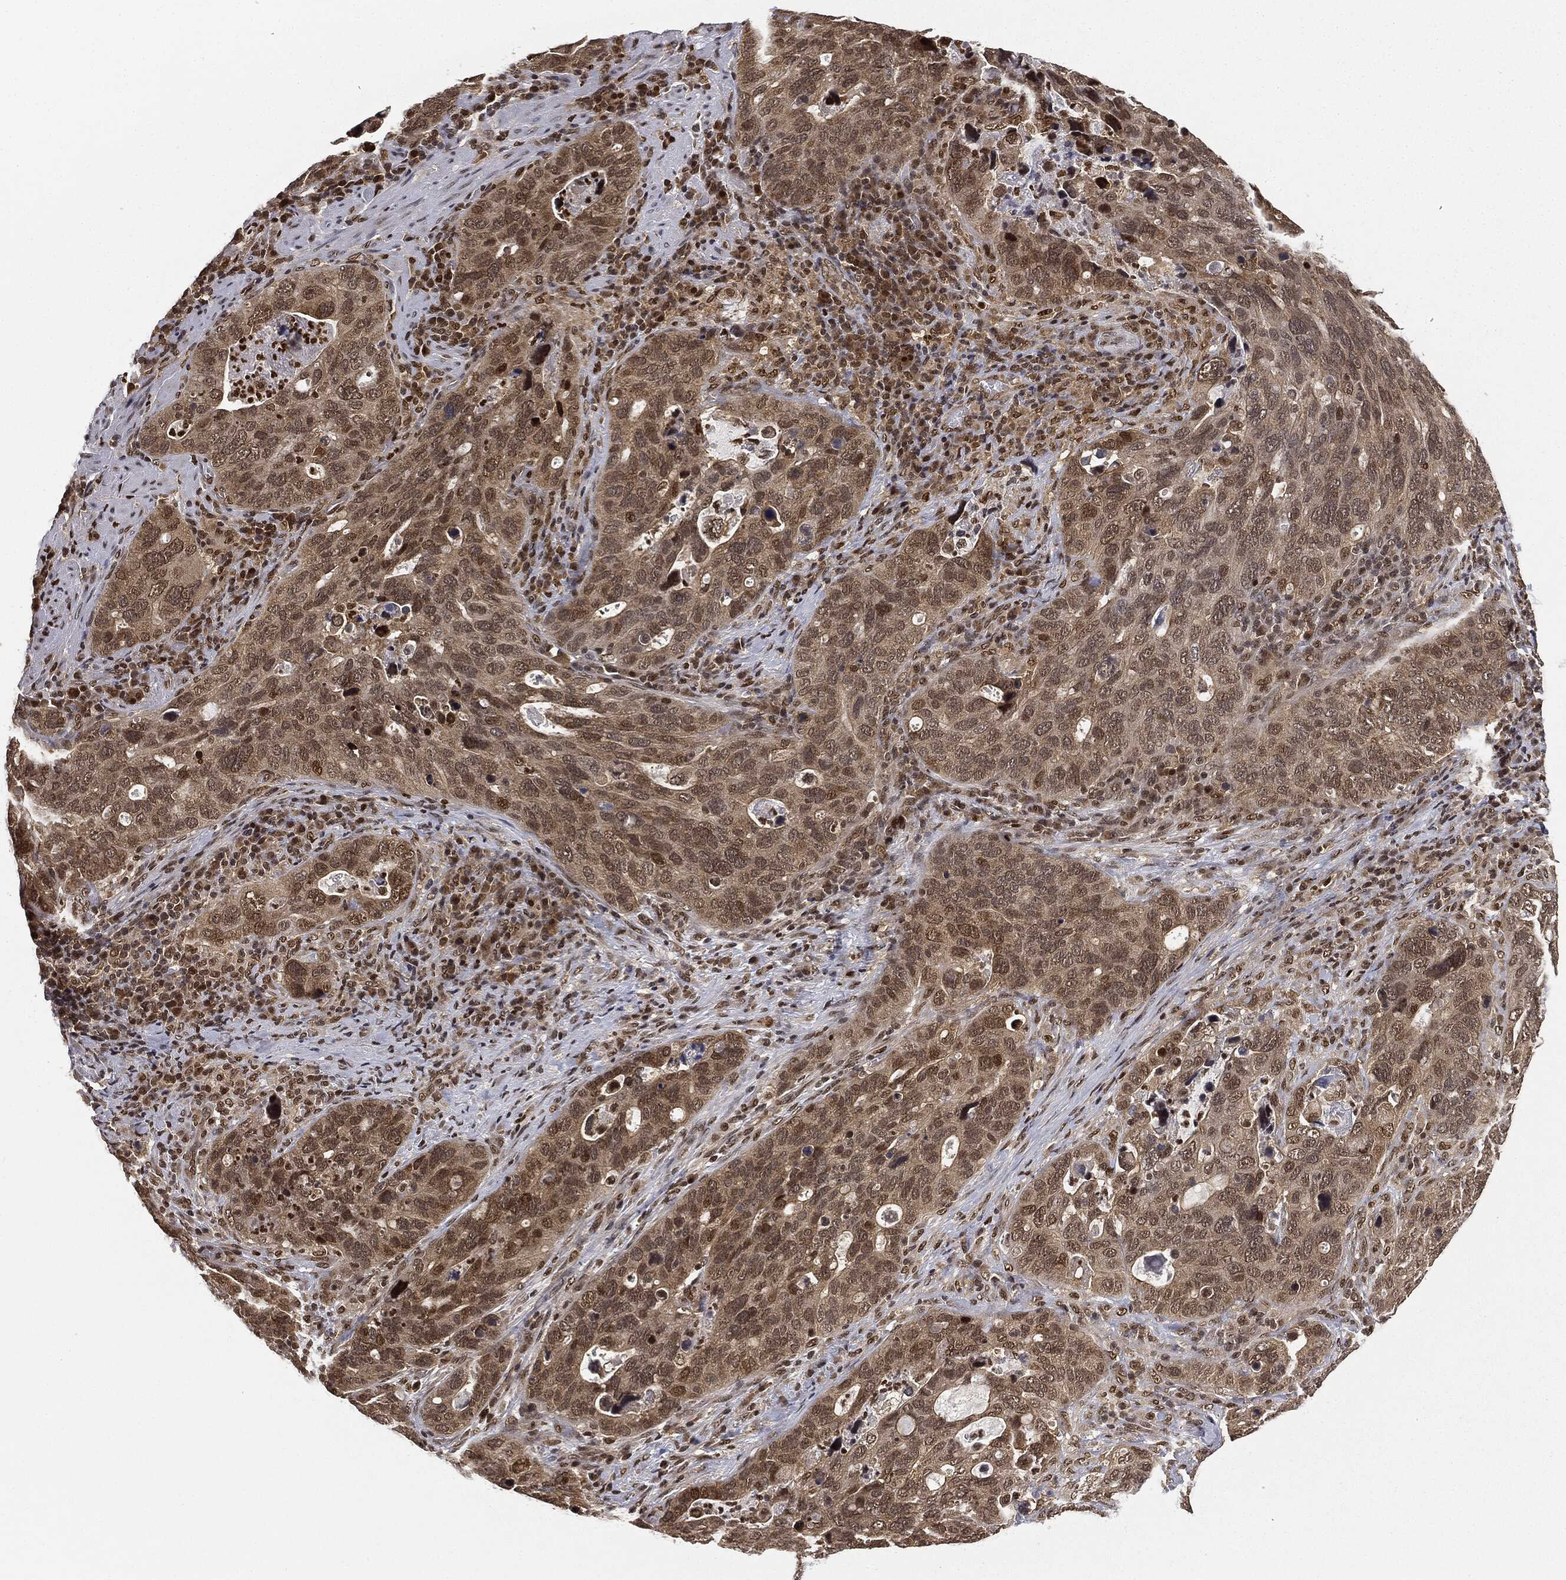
{"staining": {"intensity": "moderate", "quantity": ">75%", "location": "cytoplasmic/membranous,nuclear"}, "tissue": "stomach cancer", "cell_type": "Tumor cells", "image_type": "cancer", "snomed": [{"axis": "morphology", "description": "Adenocarcinoma, NOS"}, {"axis": "topography", "description": "Stomach"}], "caption": "Moderate cytoplasmic/membranous and nuclear staining for a protein is identified in about >75% of tumor cells of stomach cancer (adenocarcinoma) using IHC.", "gene": "TBC1D22A", "patient": {"sex": "male", "age": 54}}